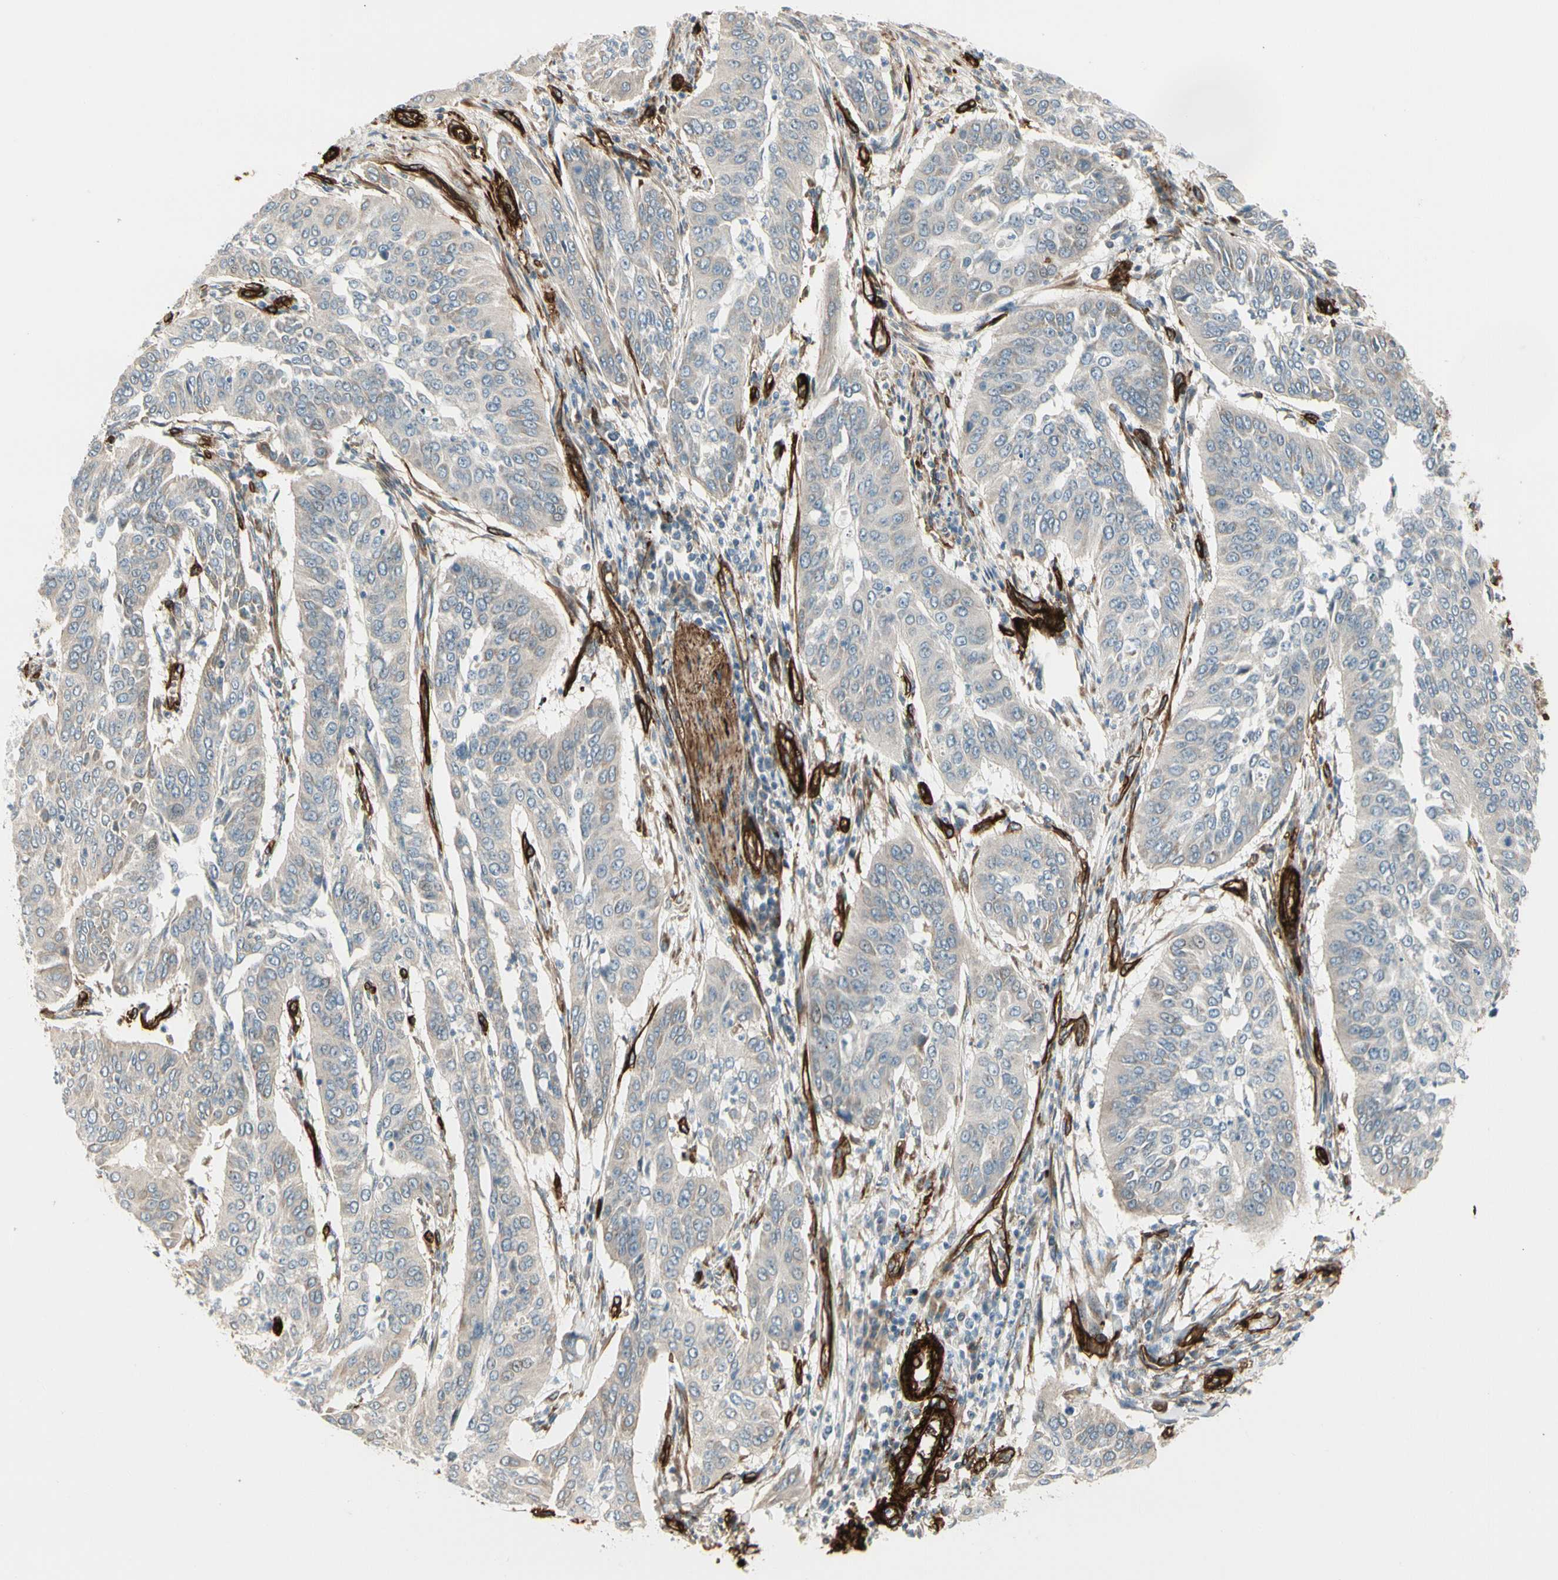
{"staining": {"intensity": "negative", "quantity": "none", "location": "none"}, "tissue": "cervical cancer", "cell_type": "Tumor cells", "image_type": "cancer", "snomed": [{"axis": "morphology", "description": "Normal tissue, NOS"}, {"axis": "morphology", "description": "Squamous cell carcinoma, NOS"}, {"axis": "topography", "description": "Cervix"}], "caption": "IHC photomicrograph of neoplastic tissue: human cervical cancer stained with DAB (3,3'-diaminobenzidine) shows no significant protein expression in tumor cells.", "gene": "MCAM", "patient": {"sex": "female", "age": 39}}